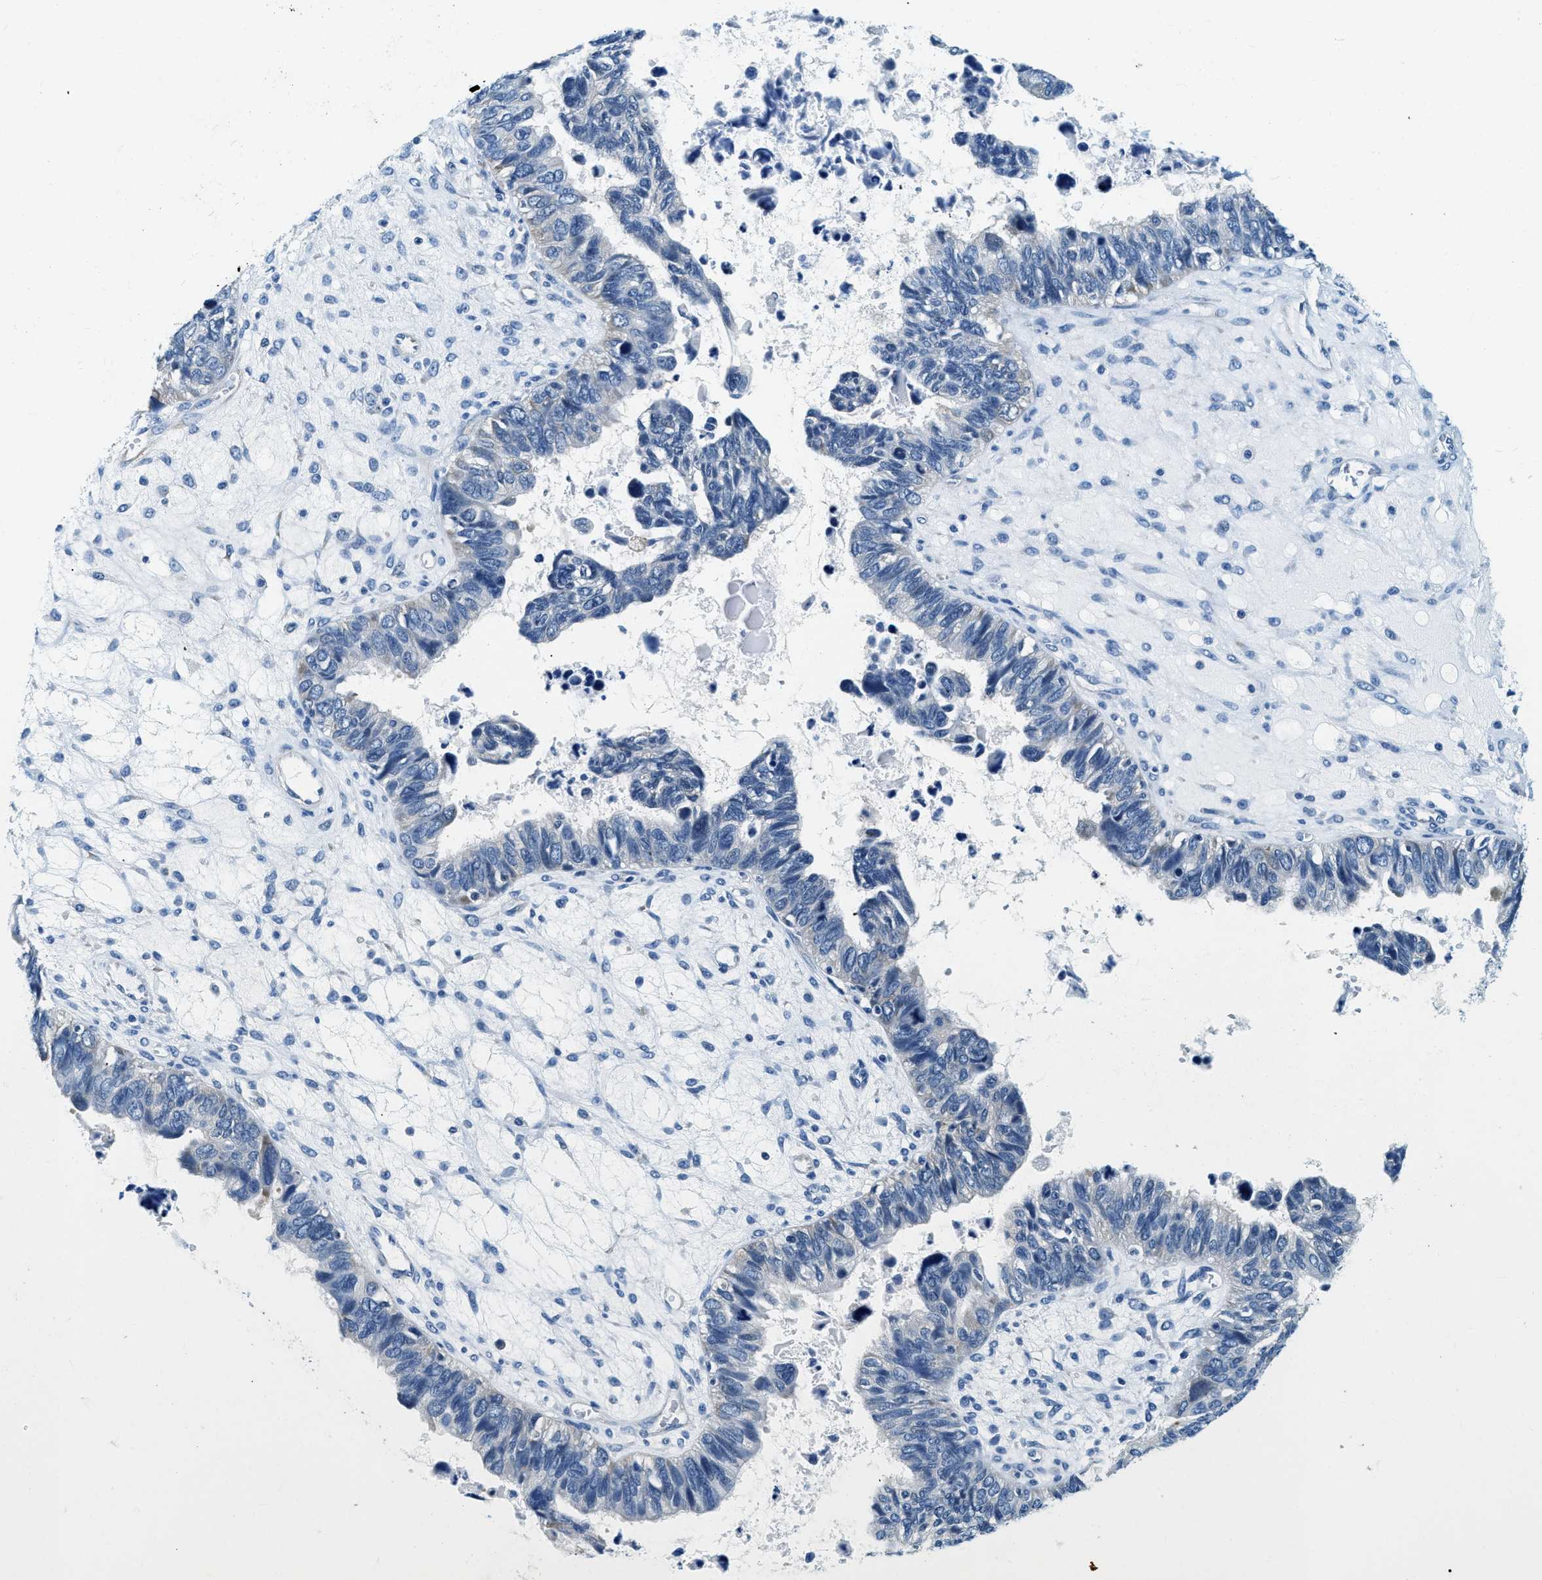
{"staining": {"intensity": "negative", "quantity": "none", "location": "none"}, "tissue": "ovarian cancer", "cell_type": "Tumor cells", "image_type": "cancer", "snomed": [{"axis": "morphology", "description": "Cystadenocarcinoma, serous, NOS"}, {"axis": "topography", "description": "Ovary"}], "caption": "Immunohistochemical staining of ovarian cancer (serous cystadenocarcinoma) reveals no significant positivity in tumor cells.", "gene": "EIF2AK2", "patient": {"sex": "female", "age": 79}}